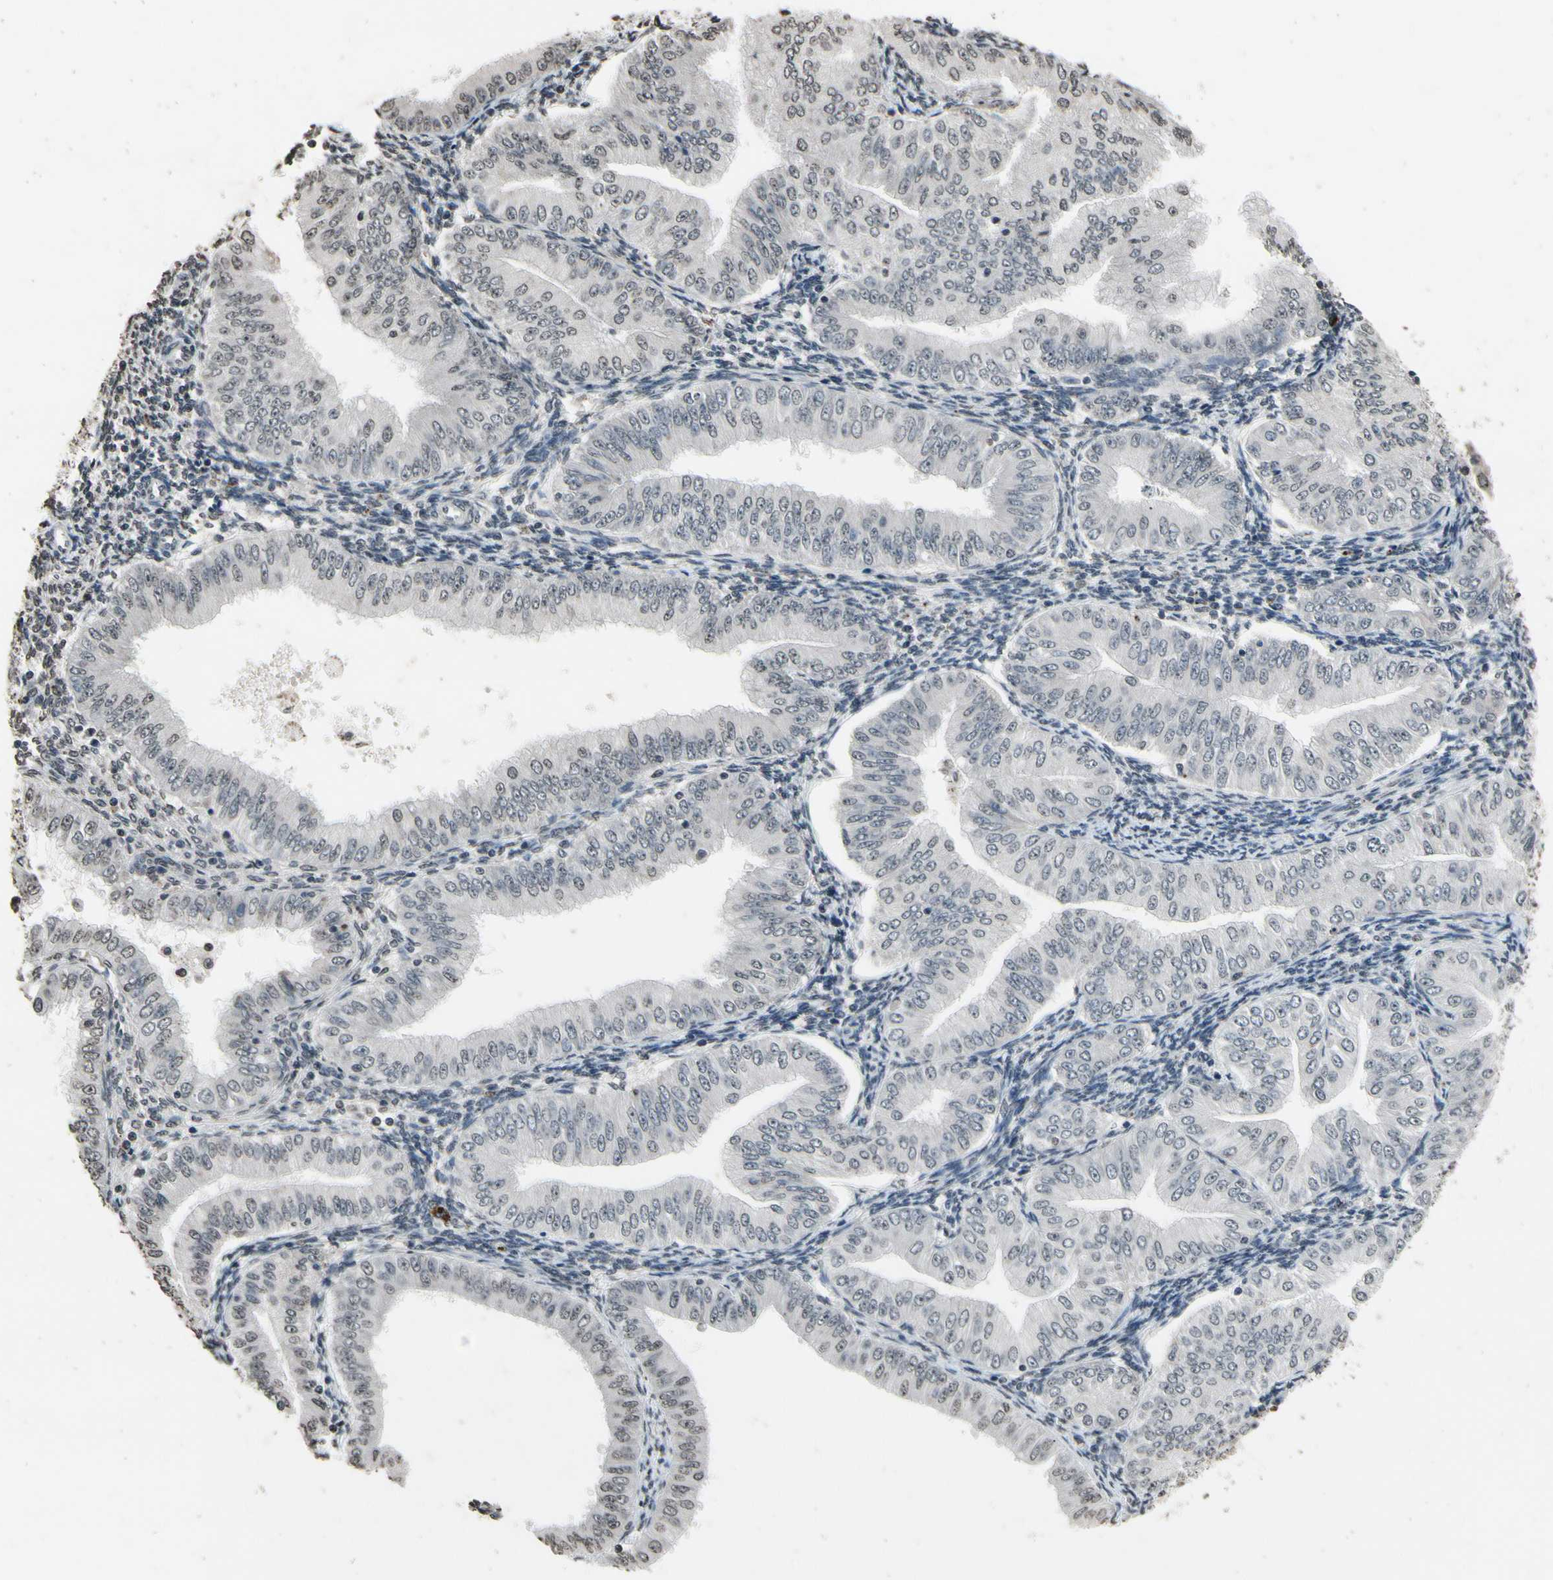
{"staining": {"intensity": "negative", "quantity": "none", "location": "none"}, "tissue": "endometrial cancer", "cell_type": "Tumor cells", "image_type": "cancer", "snomed": [{"axis": "morphology", "description": "Normal tissue, NOS"}, {"axis": "morphology", "description": "Adenocarcinoma, NOS"}, {"axis": "topography", "description": "Endometrium"}], "caption": "Histopathology image shows no significant protein expression in tumor cells of endometrial cancer (adenocarcinoma). Nuclei are stained in blue.", "gene": "HIPK2", "patient": {"sex": "female", "age": 53}}